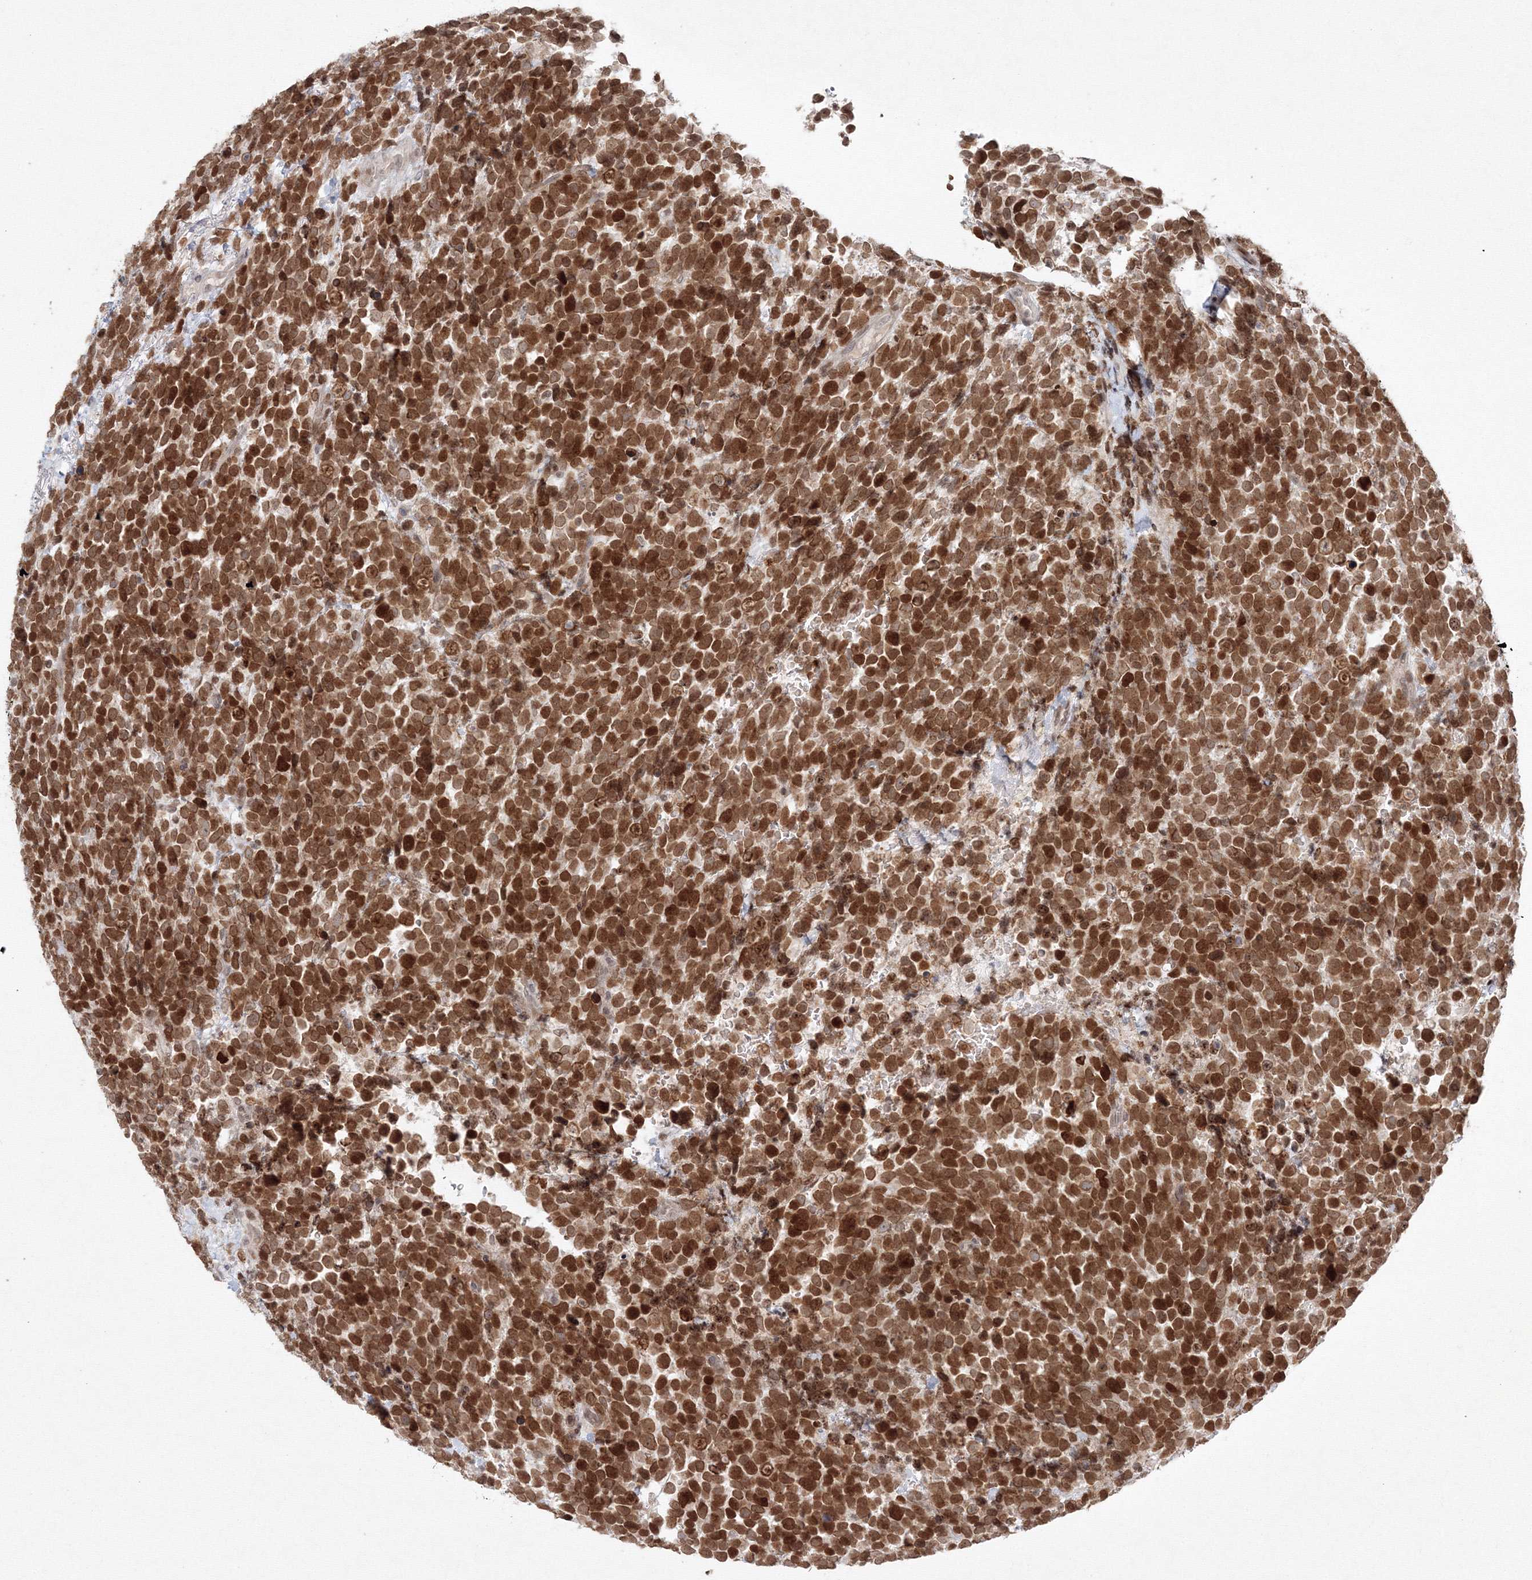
{"staining": {"intensity": "strong", "quantity": ">75%", "location": "nuclear"}, "tissue": "urothelial cancer", "cell_type": "Tumor cells", "image_type": "cancer", "snomed": [{"axis": "morphology", "description": "Urothelial carcinoma, High grade"}, {"axis": "topography", "description": "Urinary bladder"}], "caption": "Protein staining of urothelial carcinoma (high-grade) tissue shows strong nuclear expression in approximately >75% of tumor cells.", "gene": "KIF4A", "patient": {"sex": "female", "age": 82}}